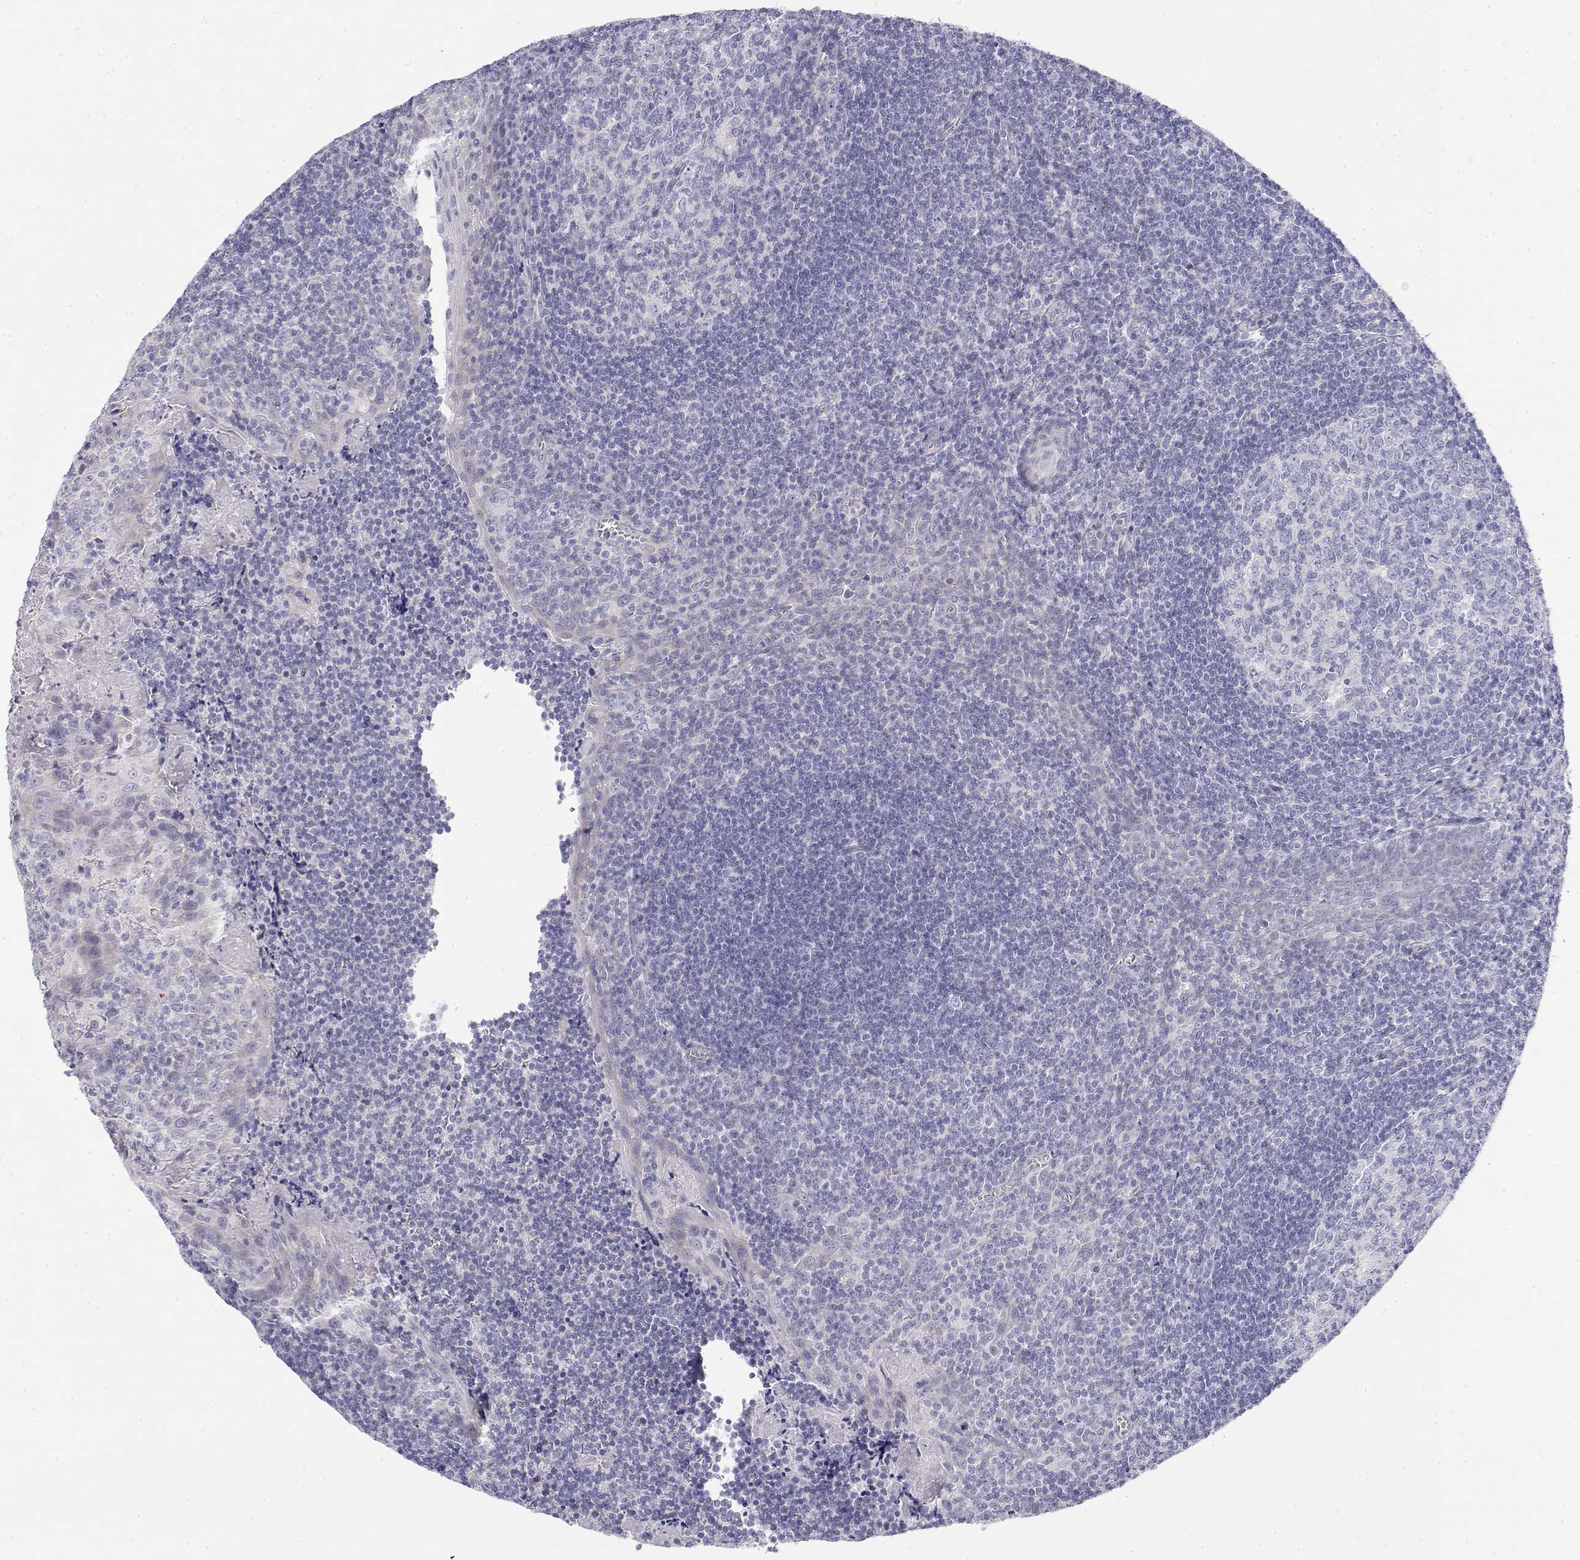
{"staining": {"intensity": "negative", "quantity": "none", "location": "none"}, "tissue": "tonsil", "cell_type": "Germinal center cells", "image_type": "normal", "snomed": [{"axis": "morphology", "description": "Normal tissue, NOS"}, {"axis": "morphology", "description": "Inflammation, NOS"}, {"axis": "topography", "description": "Tonsil"}], "caption": "The micrograph demonstrates no staining of germinal center cells in benign tonsil. (Immunohistochemistry, brightfield microscopy, high magnification).", "gene": "MISP", "patient": {"sex": "female", "age": 31}}